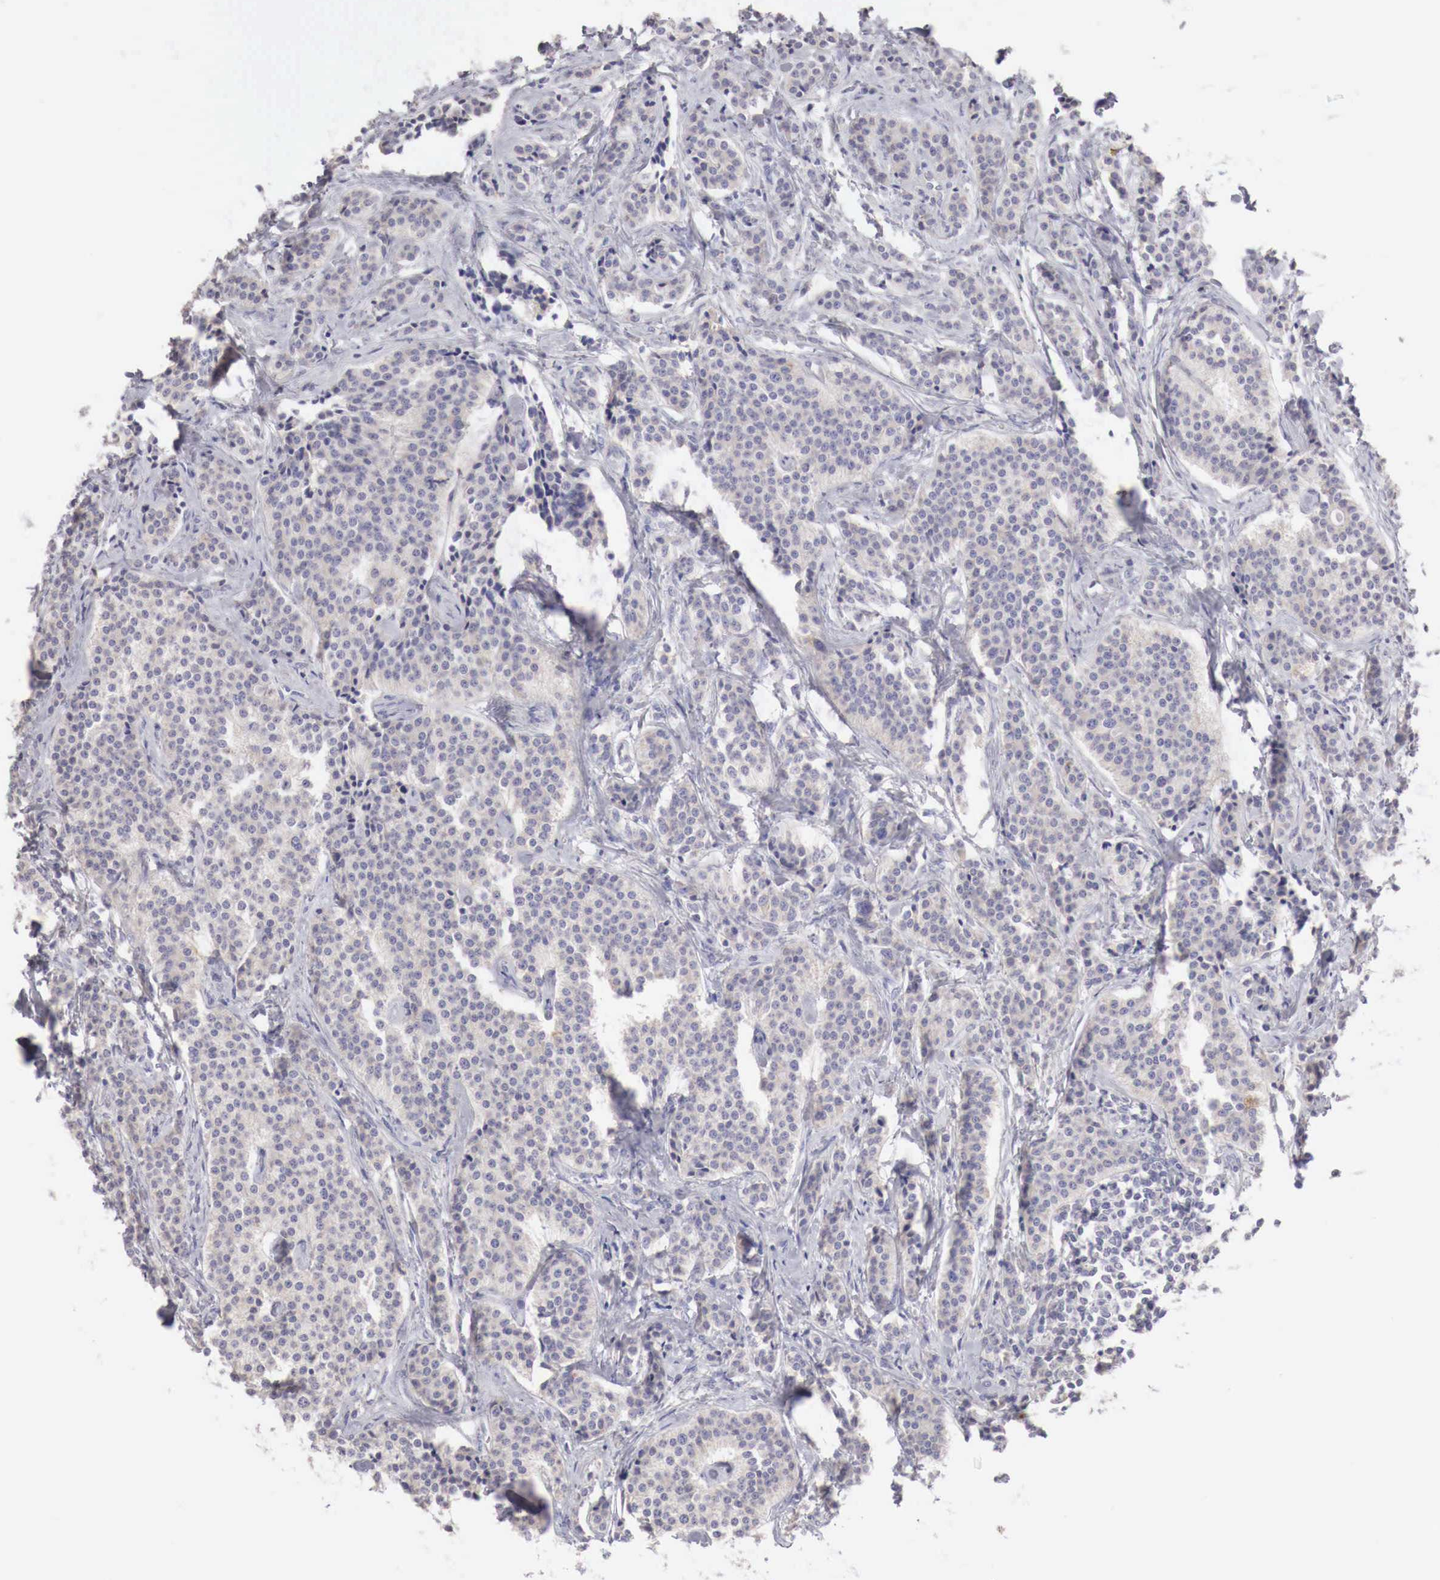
{"staining": {"intensity": "weak", "quantity": ">75%", "location": "cytoplasmic/membranous"}, "tissue": "carcinoid", "cell_type": "Tumor cells", "image_type": "cancer", "snomed": [{"axis": "morphology", "description": "Carcinoid, malignant, NOS"}, {"axis": "topography", "description": "Small intestine"}], "caption": "Carcinoid (malignant) stained with IHC exhibits weak cytoplasmic/membranous expression in approximately >75% of tumor cells.", "gene": "NSDHL", "patient": {"sex": "male", "age": 63}}